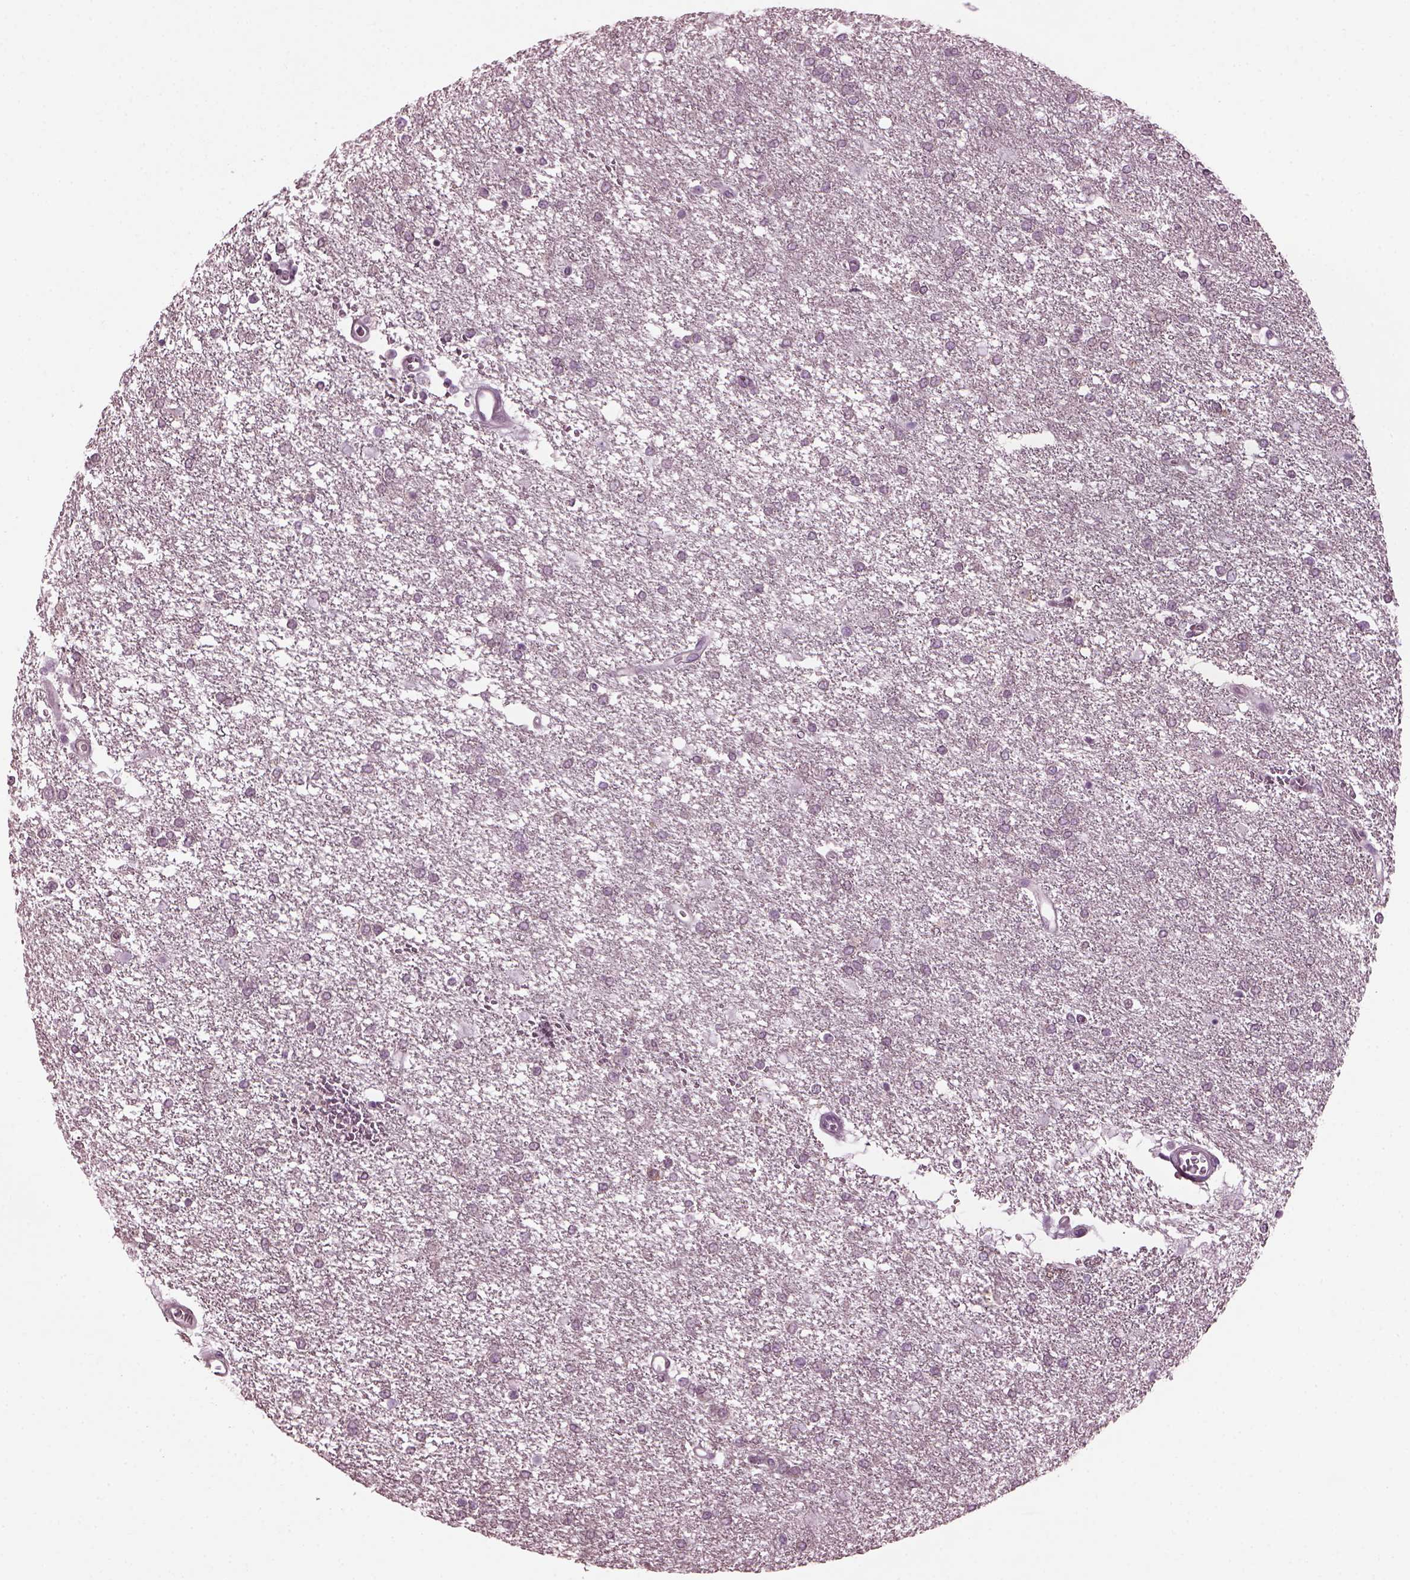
{"staining": {"intensity": "negative", "quantity": "none", "location": "none"}, "tissue": "glioma", "cell_type": "Tumor cells", "image_type": "cancer", "snomed": [{"axis": "morphology", "description": "Glioma, malignant, High grade"}, {"axis": "topography", "description": "Brain"}], "caption": "Glioma was stained to show a protein in brown. There is no significant expression in tumor cells.", "gene": "CABP5", "patient": {"sex": "female", "age": 61}}